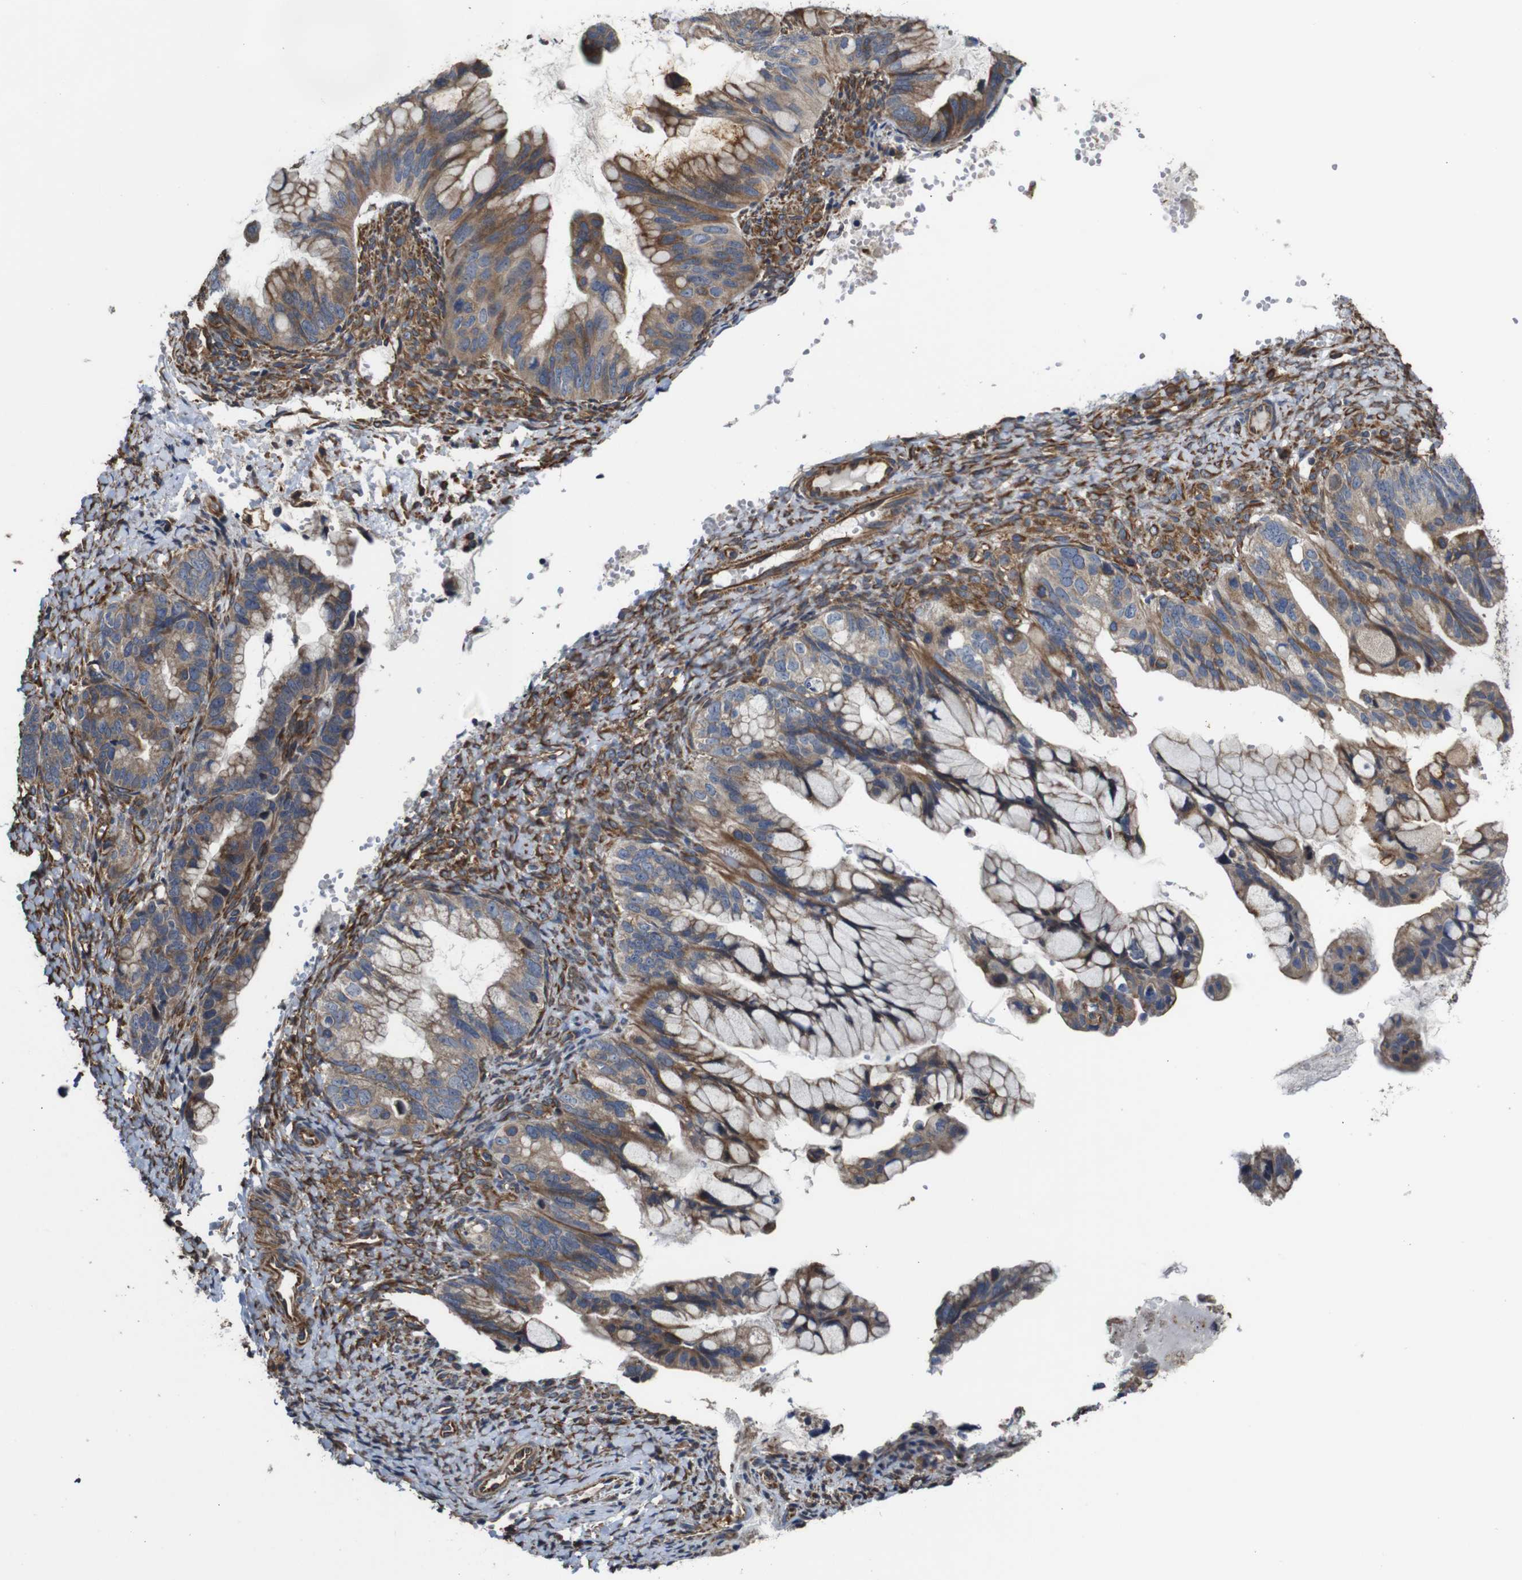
{"staining": {"intensity": "moderate", "quantity": ">75%", "location": "cytoplasmic/membranous"}, "tissue": "ovarian cancer", "cell_type": "Tumor cells", "image_type": "cancer", "snomed": [{"axis": "morphology", "description": "Cystadenocarcinoma, mucinous, NOS"}, {"axis": "topography", "description": "Ovary"}], "caption": "Immunohistochemical staining of mucinous cystadenocarcinoma (ovarian) exhibits moderate cytoplasmic/membranous protein positivity in approximately >75% of tumor cells.", "gene": "POMK", "patient": {"sex": "female", "age": 36}}